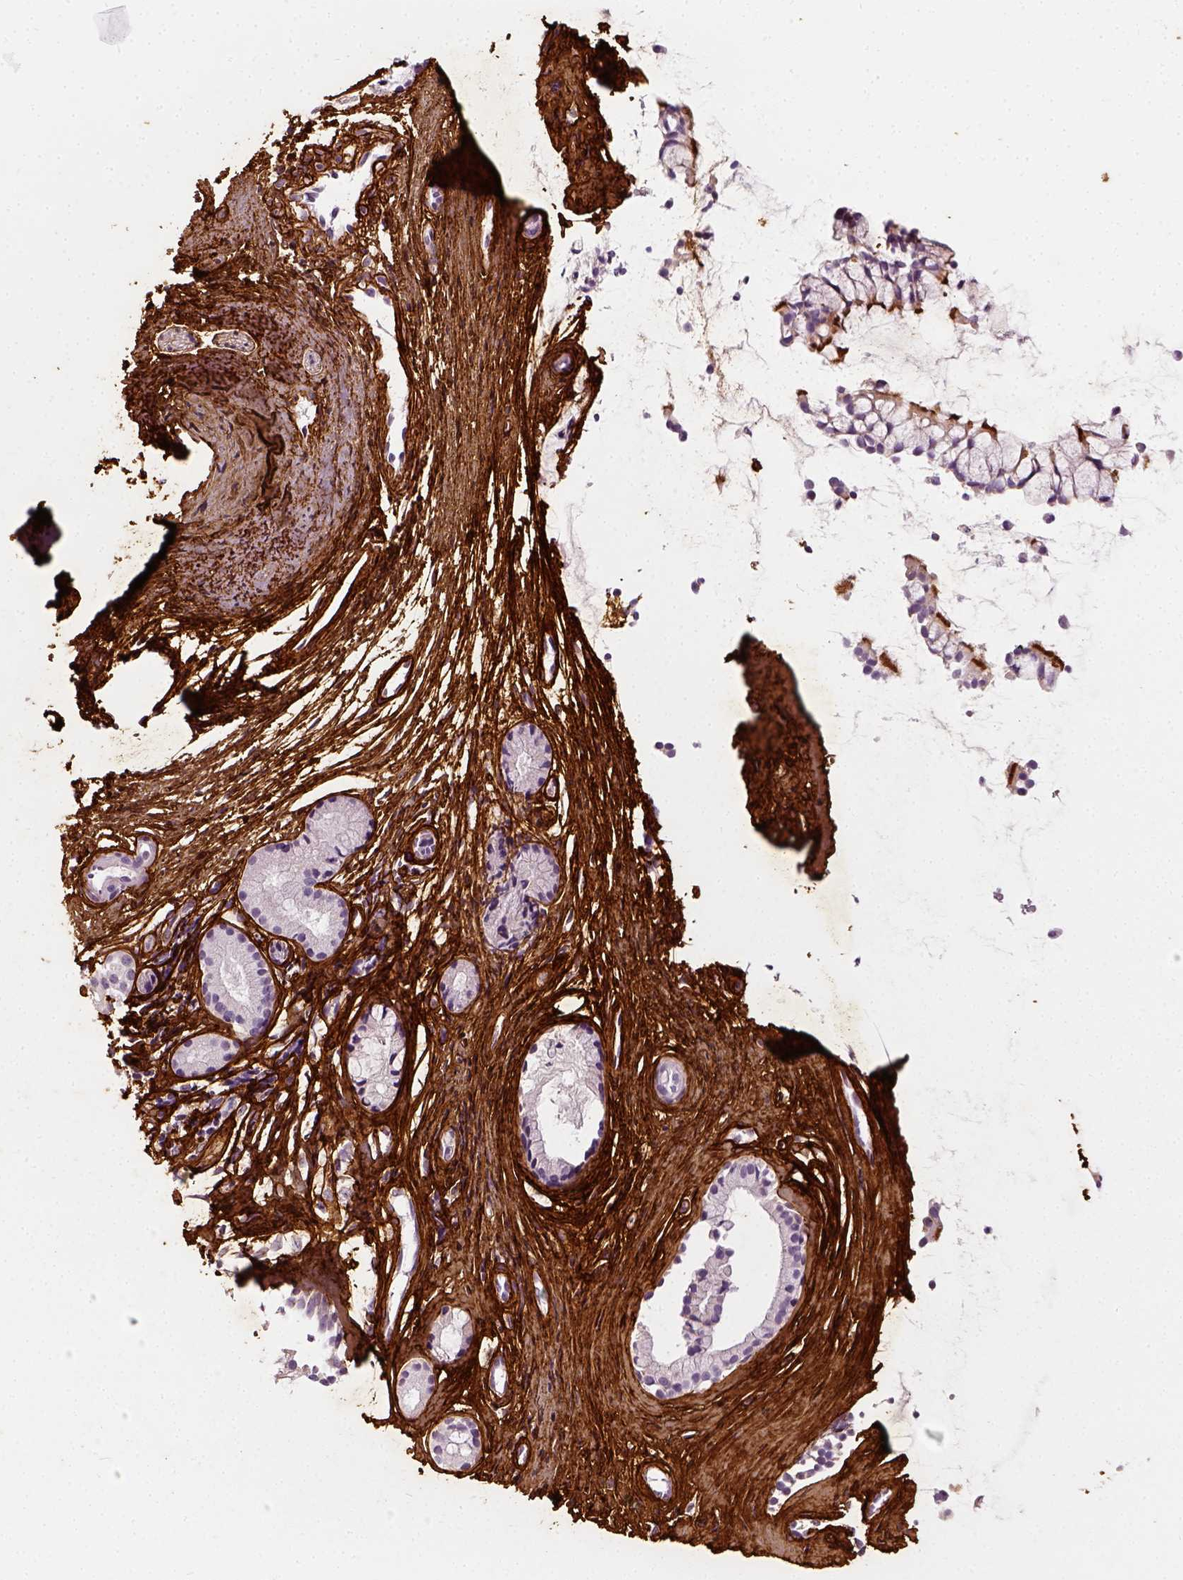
{"staining": {"intensity": "negative", "quantity": "none", "location": "none"}, "tissue": "nasopharynx", "cell_type": "Respiratory epithelial cells", "image_type": "normal", "snomed": [{"axis": "morphology", "description": "Normal tissue, NOS"}, {"axis": "topography", "description": "Nasopharynx"}], "caption": "Nasopharynx was stained to show a protein in brown. There is no significant expression in respiratory epithelial cells. The staining was performed using DAB (3,3'-diaminobenzidine) to visualize the protein expression in brown, while the nuclei were stained in blue with hematoxylin (Magnification: 20x).", "gene": "COL6A2", "patient": {"sex": "female", "age": 52}}